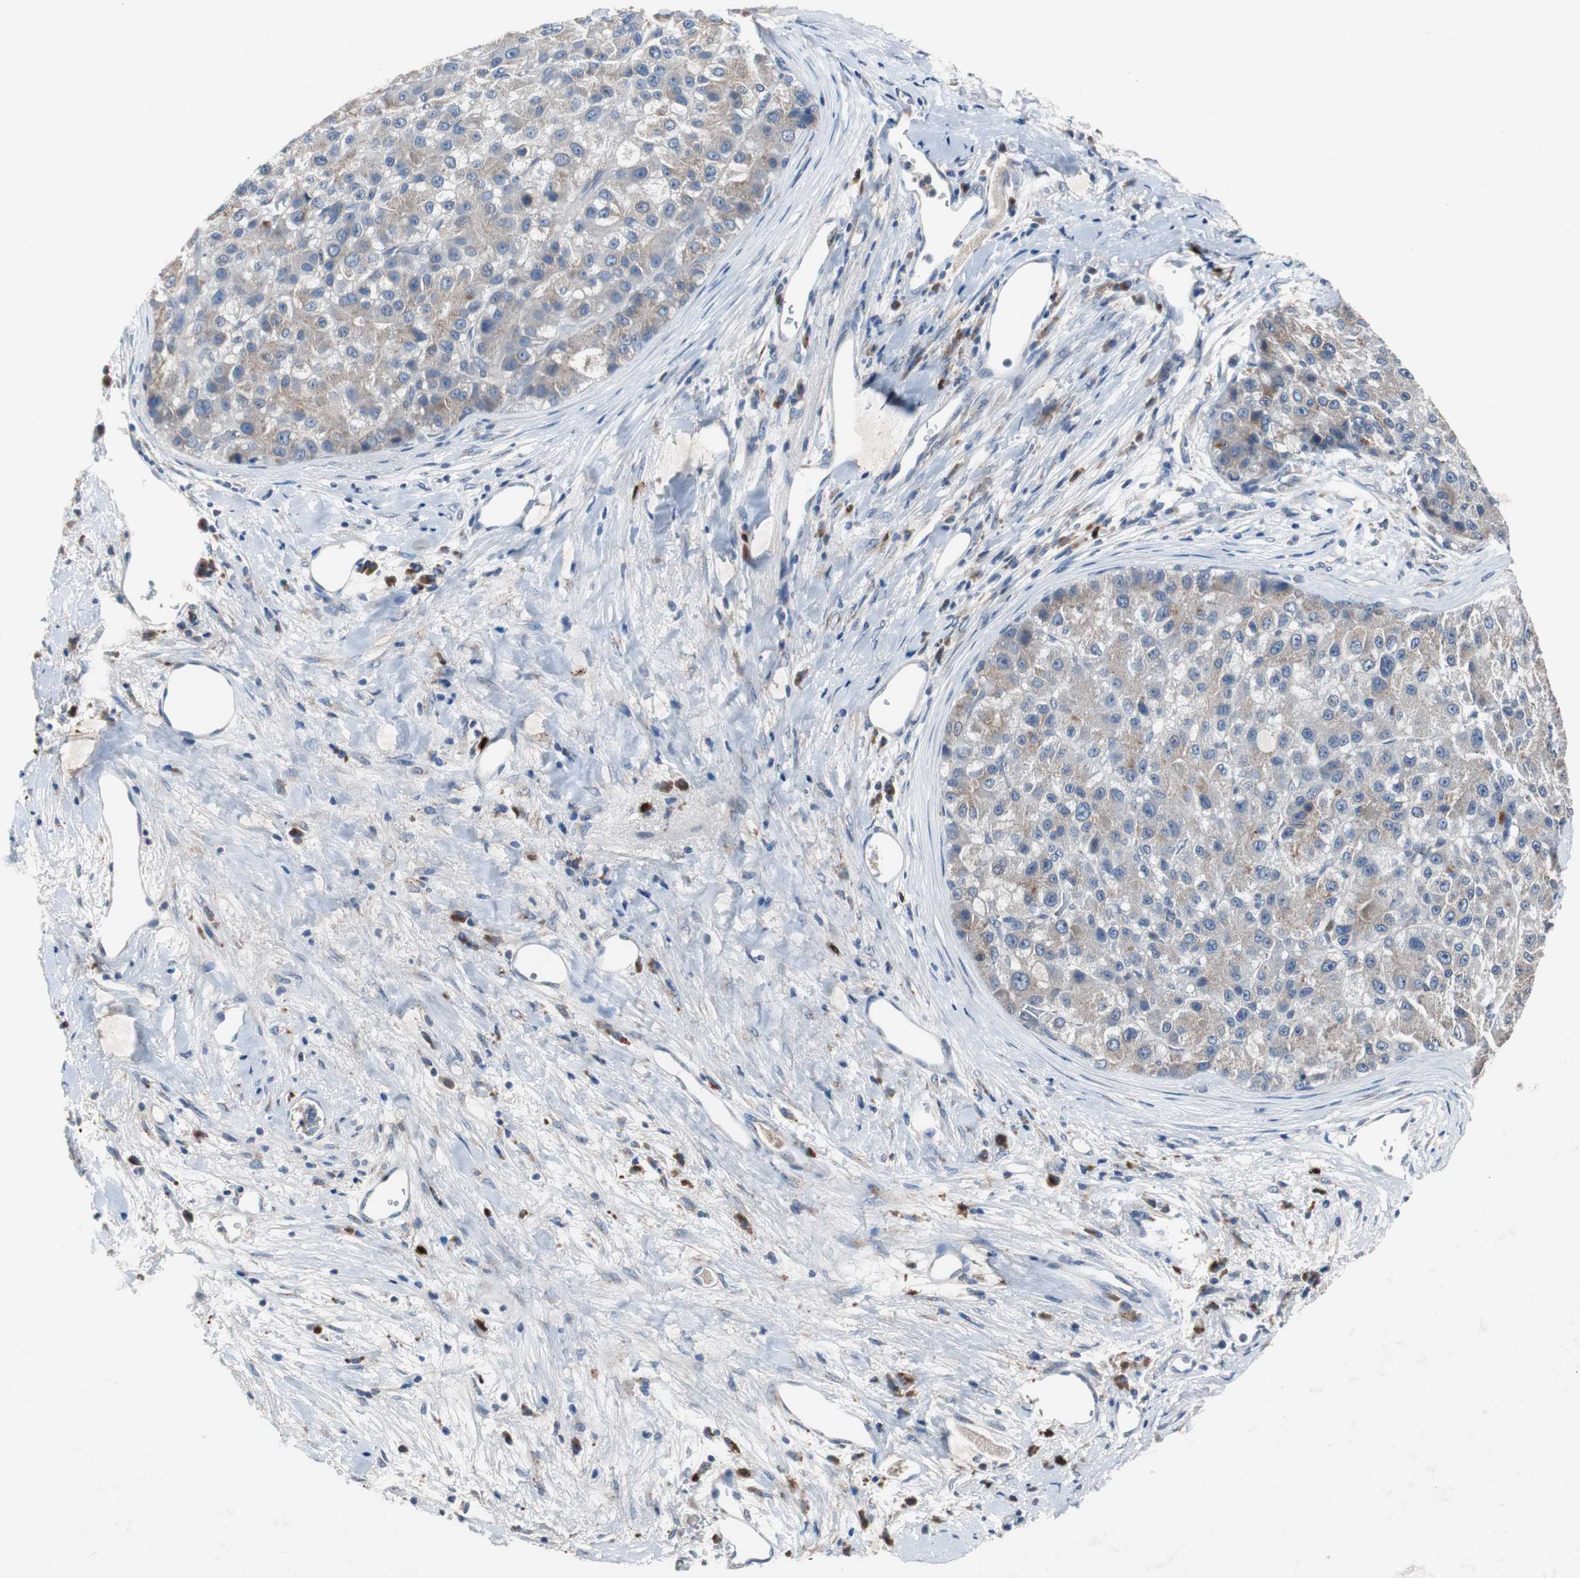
{"staining": {"intensity": "moderate", "quantity": "25%-75%", "location": "cytoplasmic/membranous"}, "tissue": "liver cancer", "cell_type": "Tumor cells", "image_type": "cancer", "snomed": [{"axis": "morphology", "description": "Carcinoma, Hepatocellular, NOS"}, {"axis": "topography", "description": "Liver"}], "caption": "A brown stain labels moderate cytoplasmic/membranous staining of a protein in human hepatocellular carcinoma (liver) tumor cells.", "gene": "CALB2", "patient": {"sex": "male", "age": 80}}